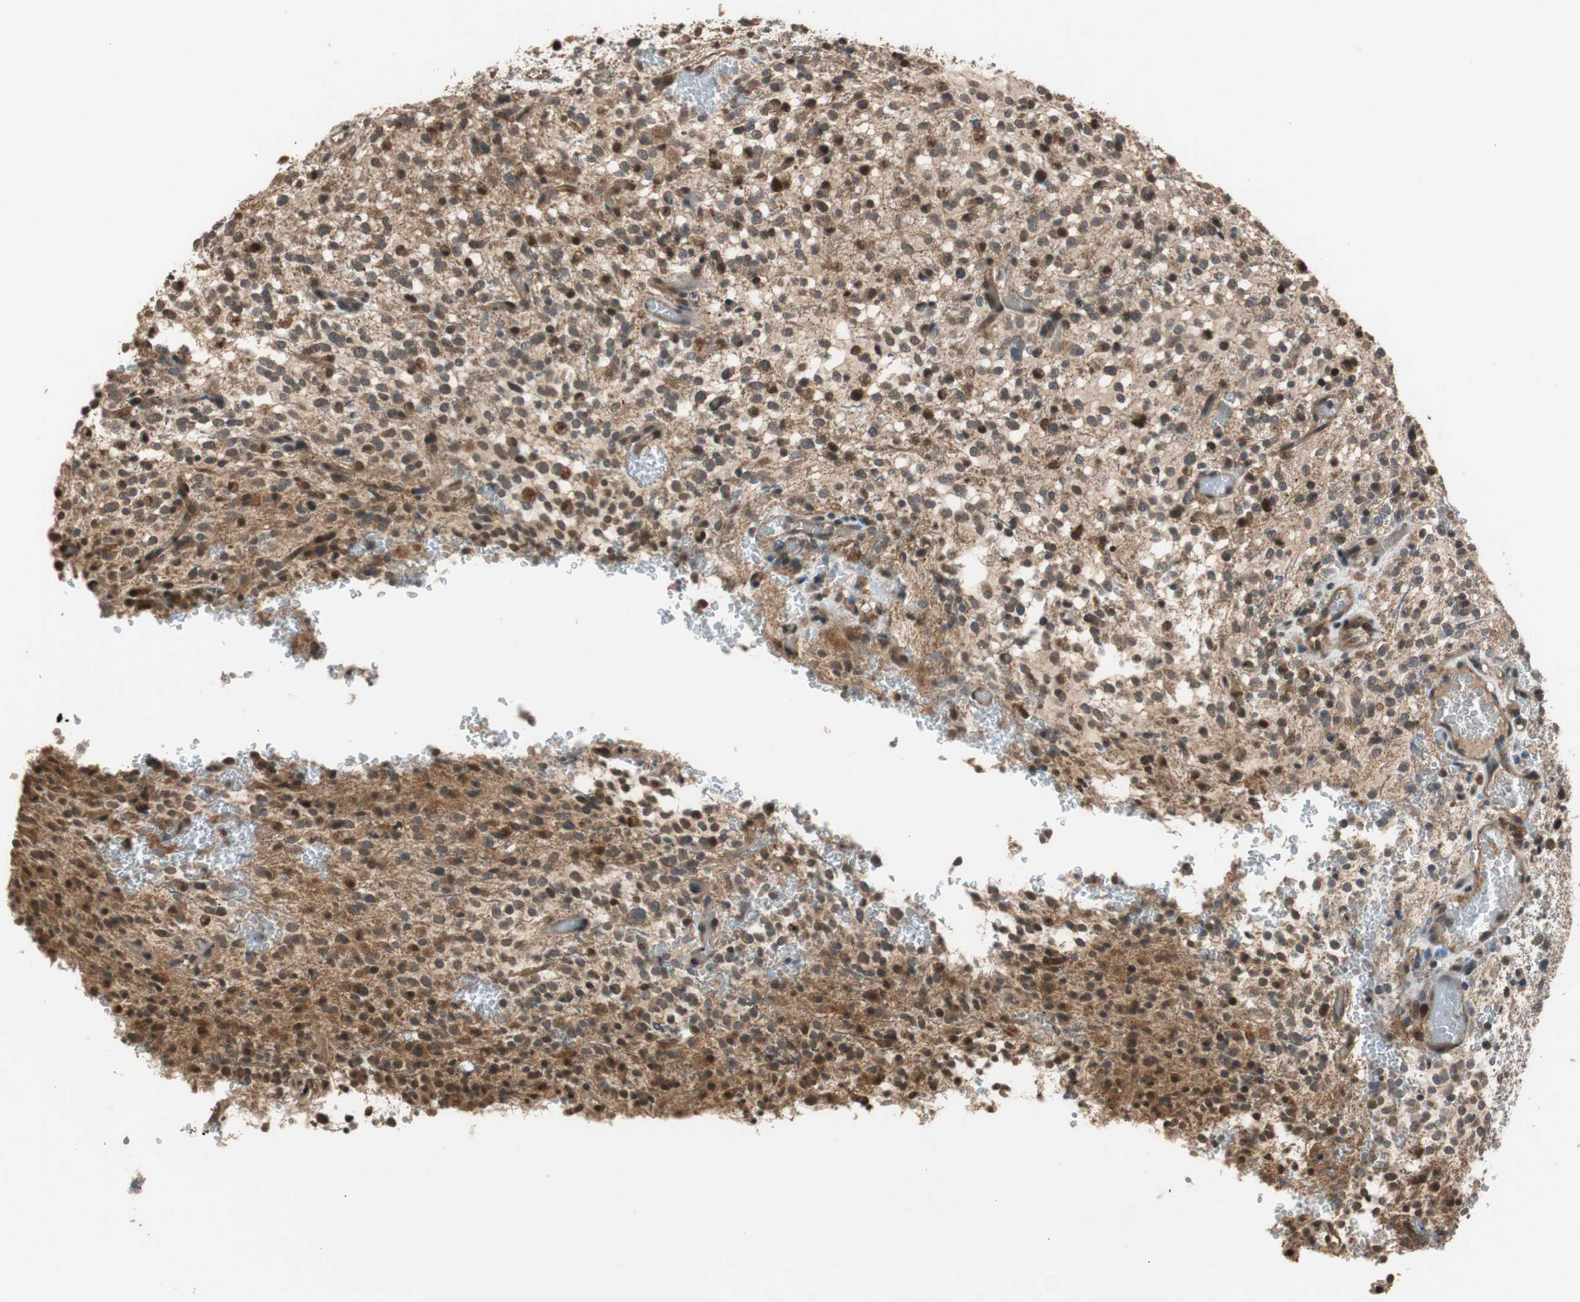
{"staining": {"intensity": "strong", "quantity": ">75%", "location": "cytoplasmic/membranous,nuclear"}, "tissue": "glioma", "cell_type": "Tumor cells", "image_type": "cancer", "snomed": [{"axis": "morphology", "description": "Glioma, malignant, High grade"}, {"axis": "topography", "description": "Brain"}], "caption": "High-power microscopy captured an immunohistochemistry (IHC) image of glioma, revealing strong cytoplasmic/membranous and nuclear staining in approximately >75% of tumor cells.", "gene": "TMEM230", "patient": {"sex": "male", "age": 48}}